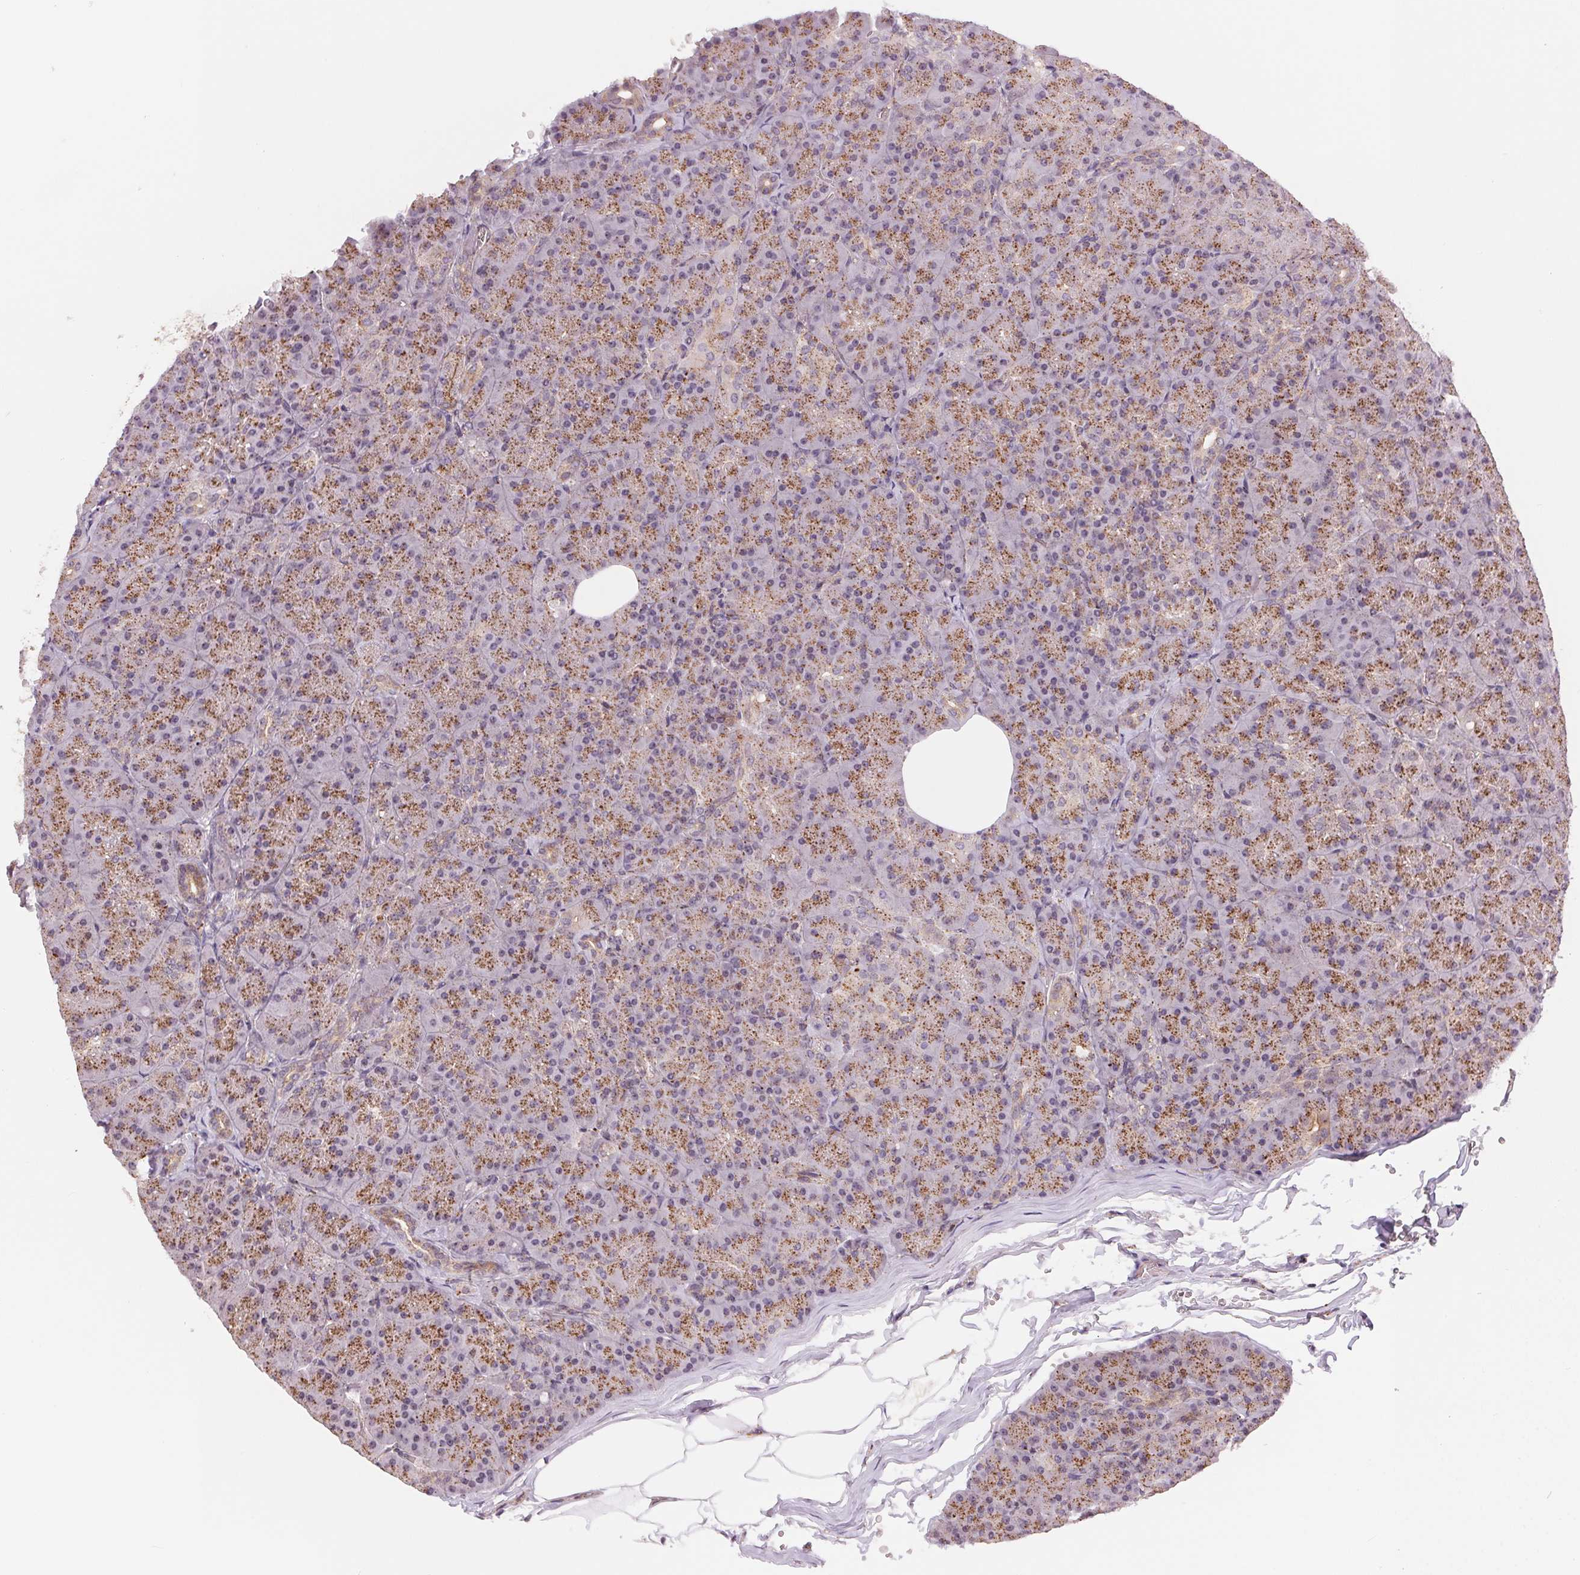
{"staining": {"intensity": "moderate", "quantity": ">75%", "location": "cytoplasmic/membranous"}, "tissue": "pancreas", "cell_type": "Exocrine glandular cells", "image_type": "normal", "snomed": [{"axis": "morphology", "description": "Normal tissue, NOS"}, {"axis": "topography", "description": "Pancreas"}], "caption": "Normal pancreas was stained to show a protein in brown. There is medium levels of moderate cytoplasmic/membranous positivity in about >75% of exocrine glandular cells.", "gene": "CHMP4B", "patient": {"sex": "male", "age": 57}}